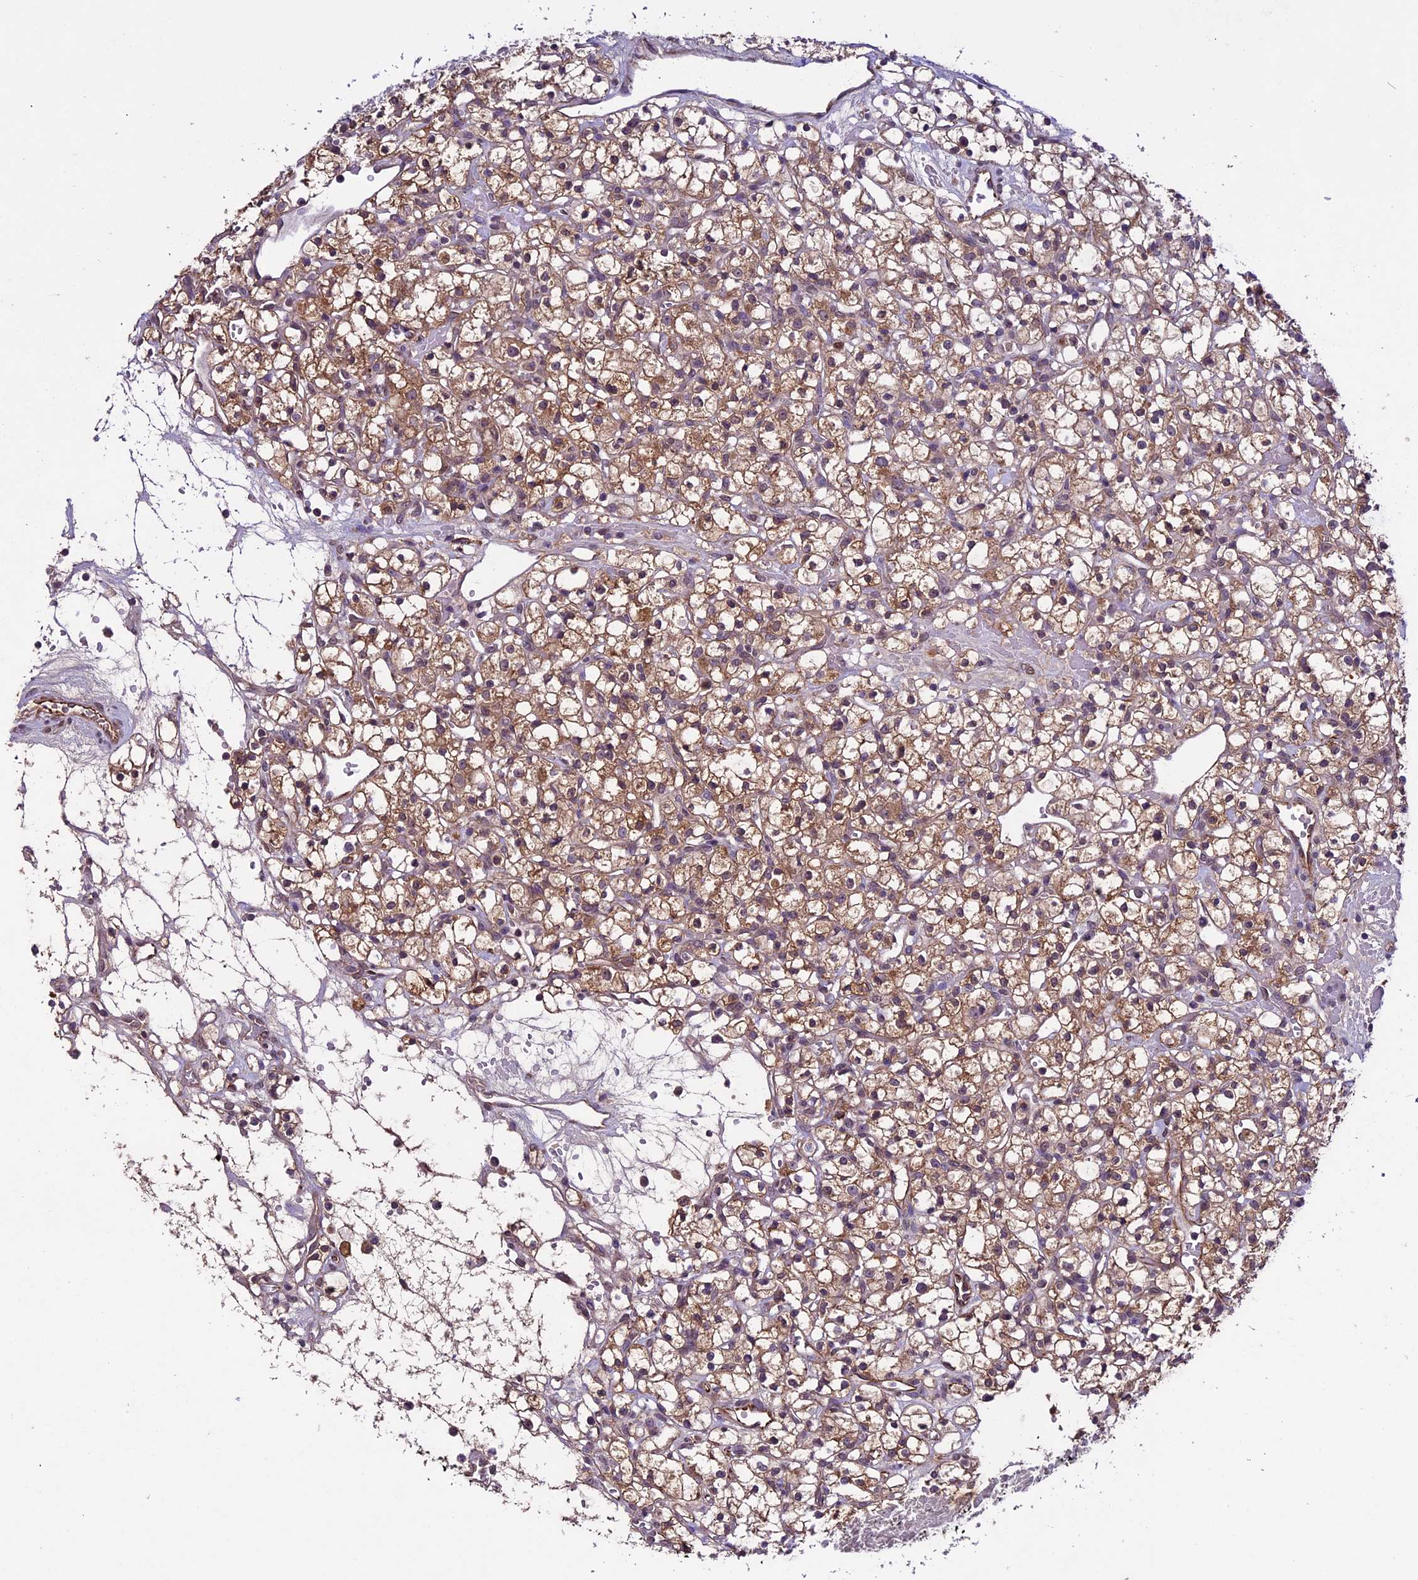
{"staining": {"intensity": "moderate", "quantity": ">75%", "location": "cytoplasmic/membranous"}, "tissue": "renal cancer", "cell_type": "Tumor cells", "image_type": "cancer", "snomed": [{"axis": "morphology", "description": "Adenocarcinoma, NOS"}, {"axis": "topography", "description": "Kidney"}], "caption": "A brown stain highlights moderate cytoplasmic/membranous expression of a protein in human renal cancer (adenocarcinoma) tumor cells.", "gene": "C3orf70", "patient": {"sex": "female", "age": 59}}